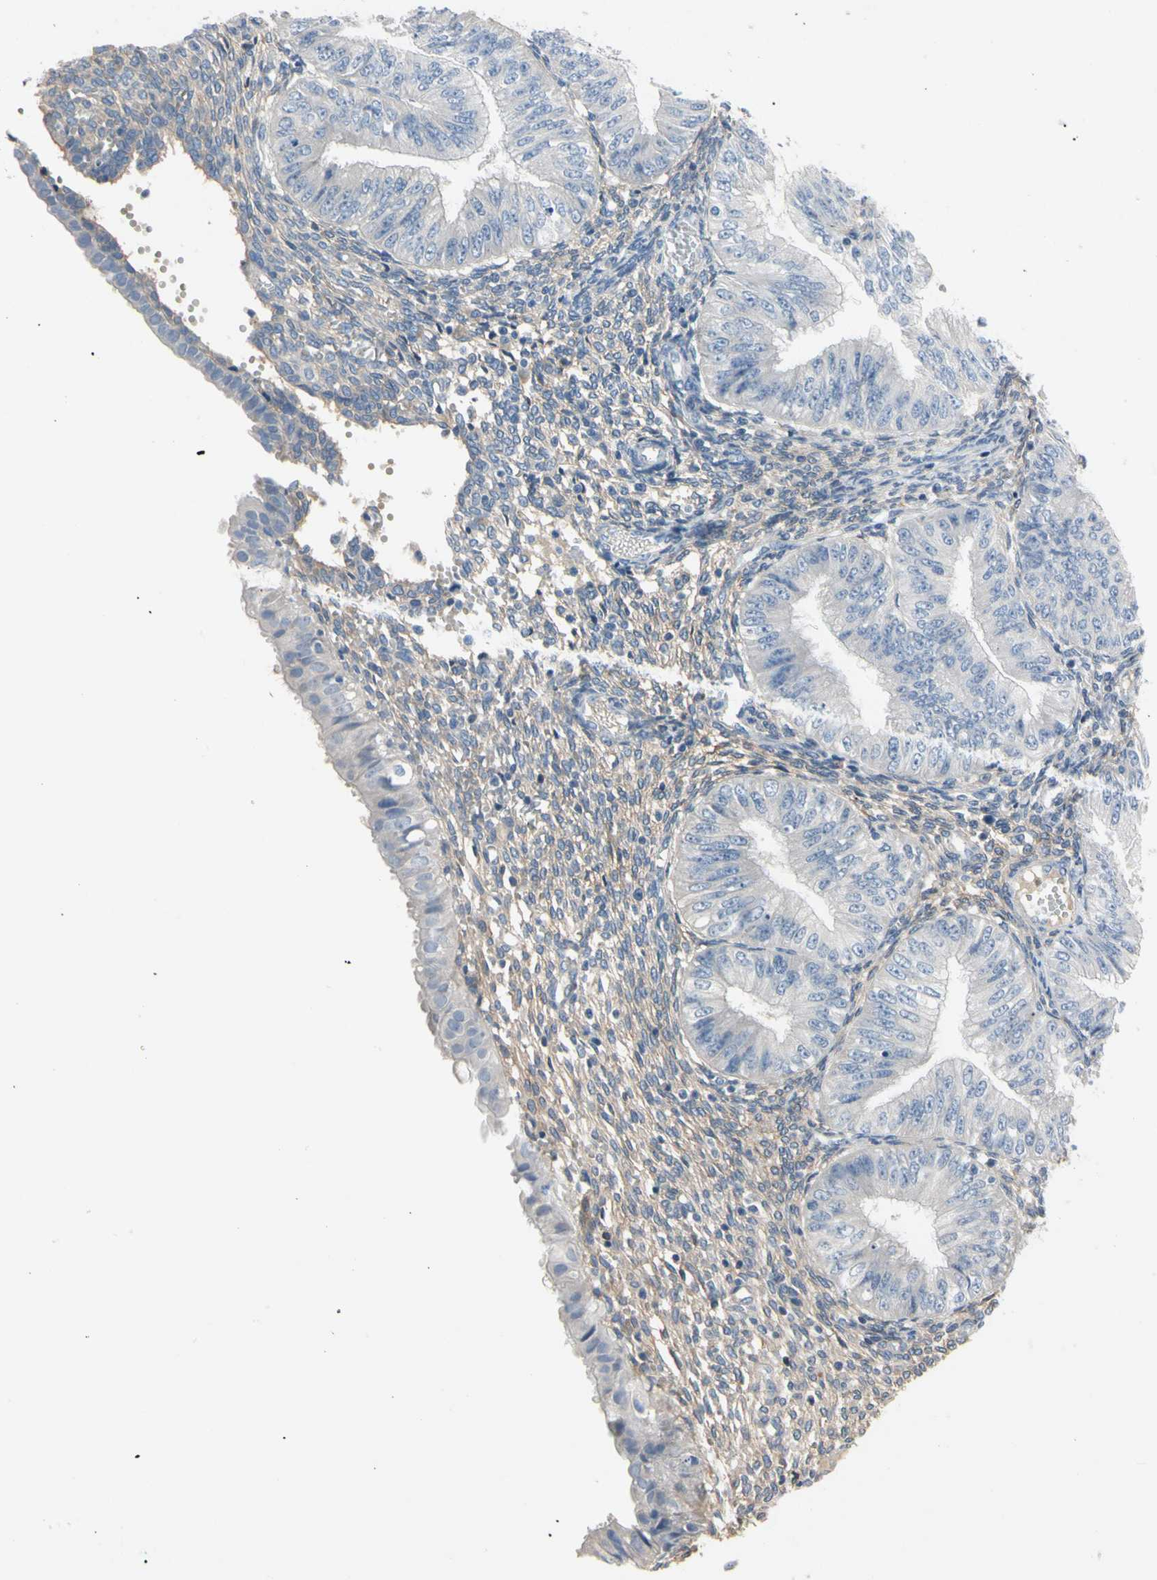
{"staining": {"intensity": "negative", "quantity": "none", "location": "none"}, "tissue": "endometrial cancer", "cell_type": "Tumor cells", "image_type": "cancer", "snomed": [{"axis": "morphology", "description": "Normal tissue, NOS"}, {"axis": "morphology", "description": "Adenocarcinoma, NOS"}, {"axis": "topography", "description": "Endometrium"}], "caption": "IHC photomicrograph of human endometrial cancer stained for a protein (brown), which displays no expression in tumor cells. (DAB (3,3'-diaminobenzidine) IHC, high magnification).", "gene": "MARK1", "patient": {"sex": "female", "age": 53}}